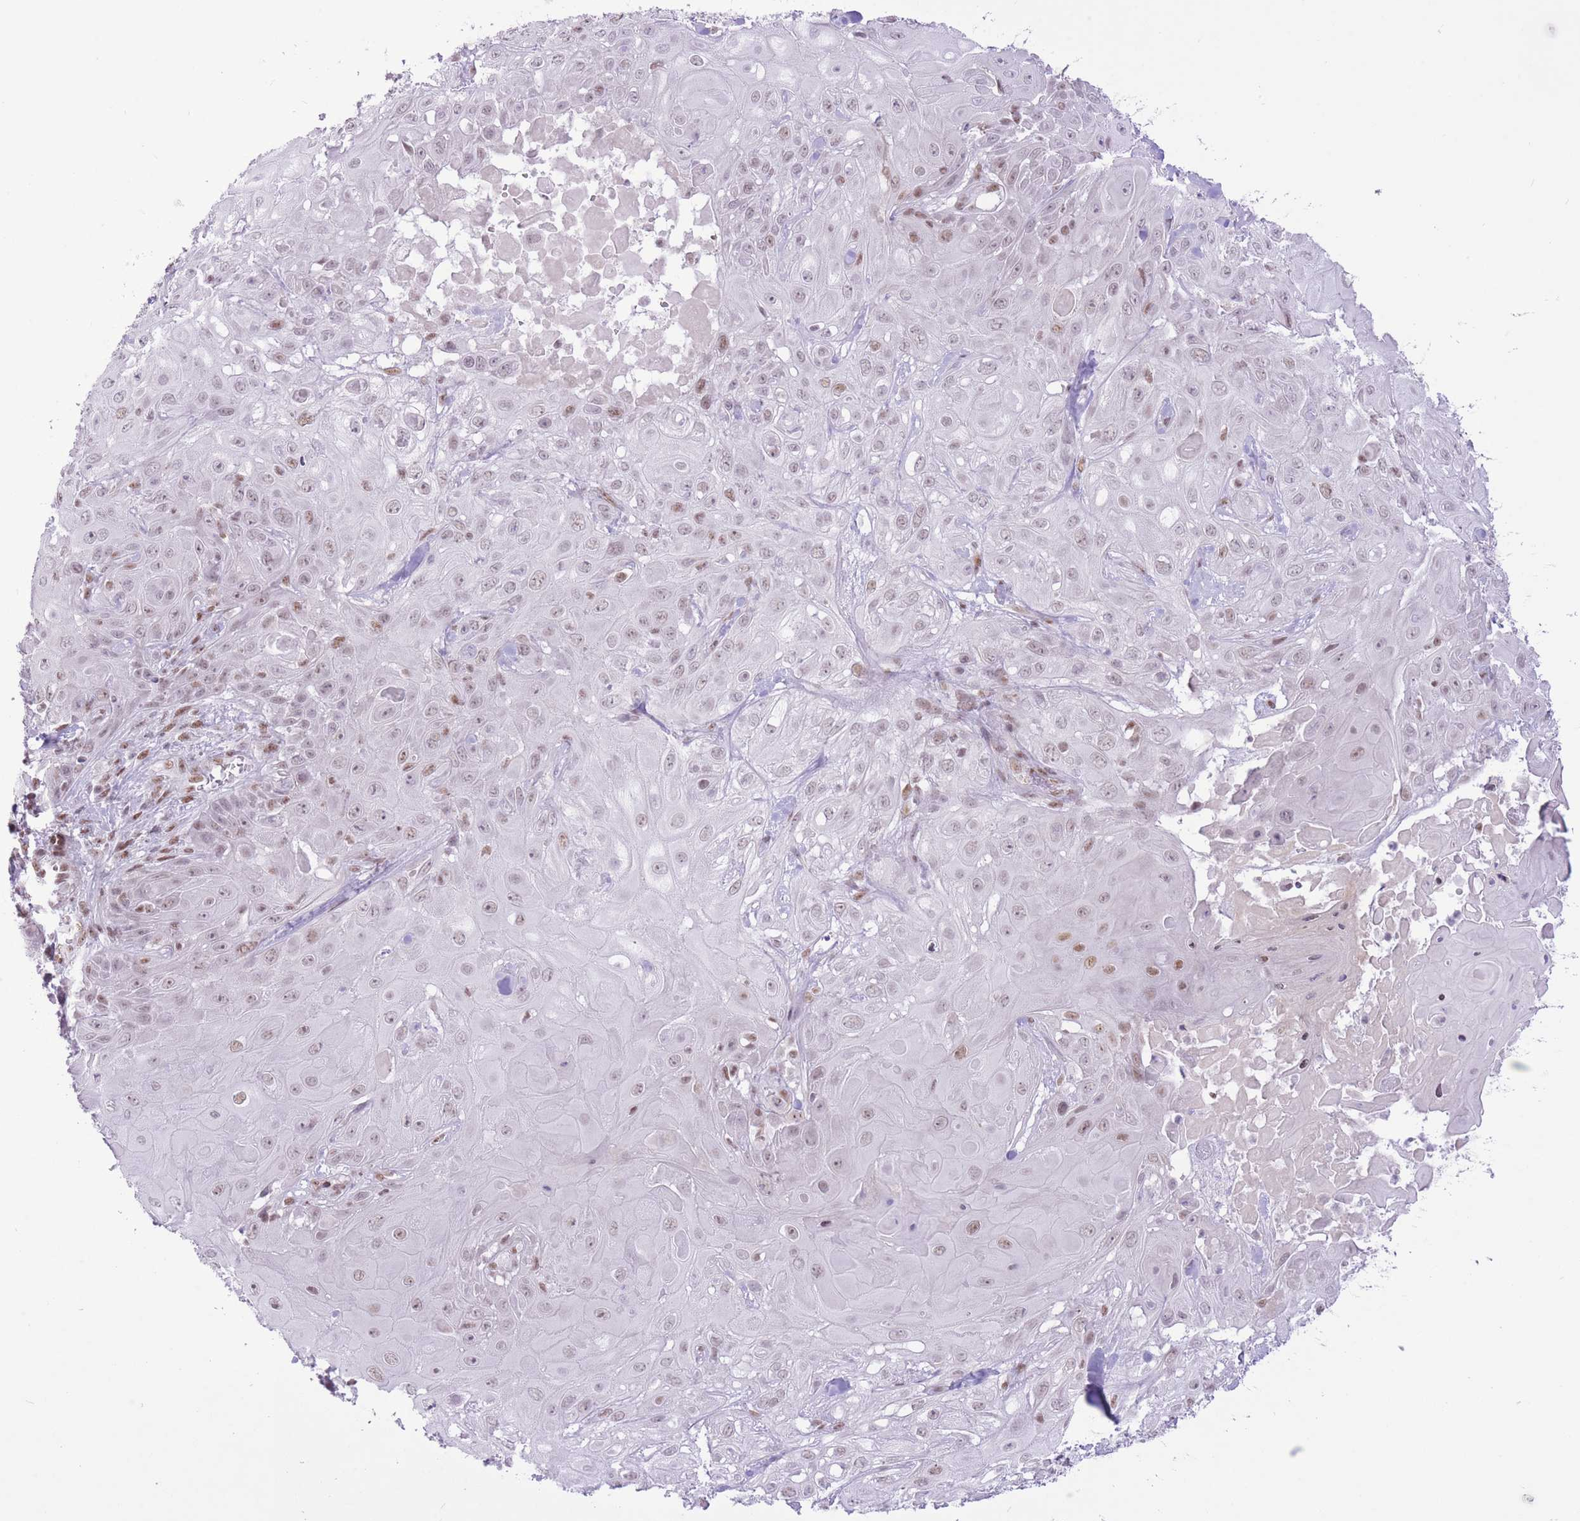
{"staining": {"intensity": "moderate", "quantity": ">75%", "location": "nuclear"}, "tissue": "skin cancer", "cell_type": "Tumor cells", "image_type": "cancer", "snomed": [{"axis": "morphology", "description": "Normal tissue, NOS"}, {"axis": "morphology", "description": "Squamous cell carcinoma, NOS"}, {"axis": "topography", "description": "Skin"}, {"axis": "topography", "description": "Cartilage tissue"}], "caption": "An image showing moderate nuclear staining in approximately >75% of tumor cells in skin squamous cell carcinoma, as visualized by brown immunohistochemical staining.", "gene": "ZBED5", "patient": {"sex": "female", "age": 79}}